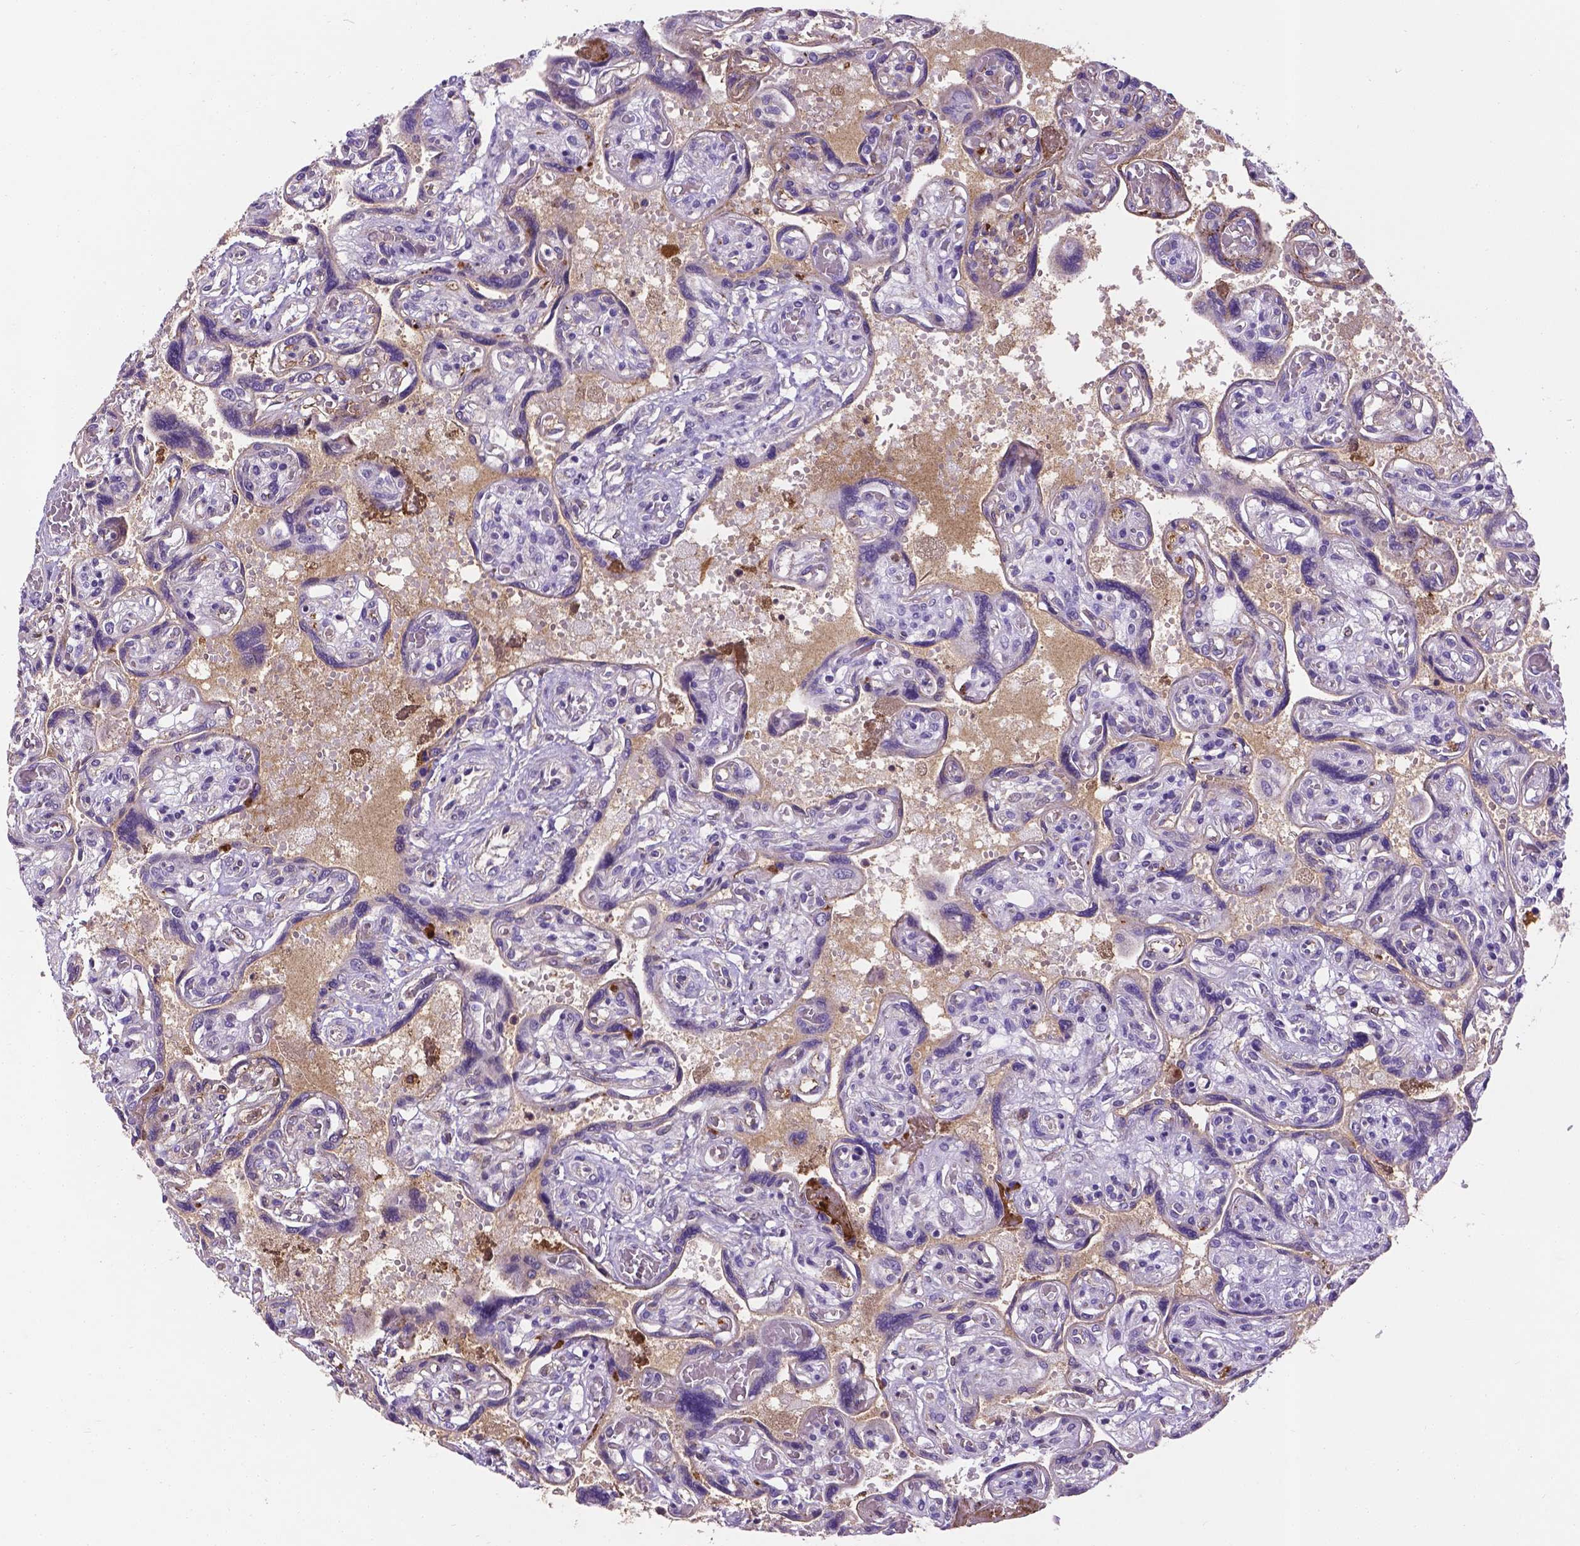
{"staining": {"intensity": "strong", "quantity": "<25%", "location": "cytoplasmic/membranous"}, "tissue": "placenta", "cell_type": "Decidual cells", "image_type": "normal", "snomed": [{"axis": "morphology", "description": "Normal tissue, NOS"}, {"axis": "topography", "description": "Placenta"}], "caption": "Protein positivity by immunohistochemistry shows strong cytoplasmic/membranous staining in approximately <25% of decidual cells in unremarkable placenta.", "gene": "APOE", "patient": {"sex": "female", "age": 32}}